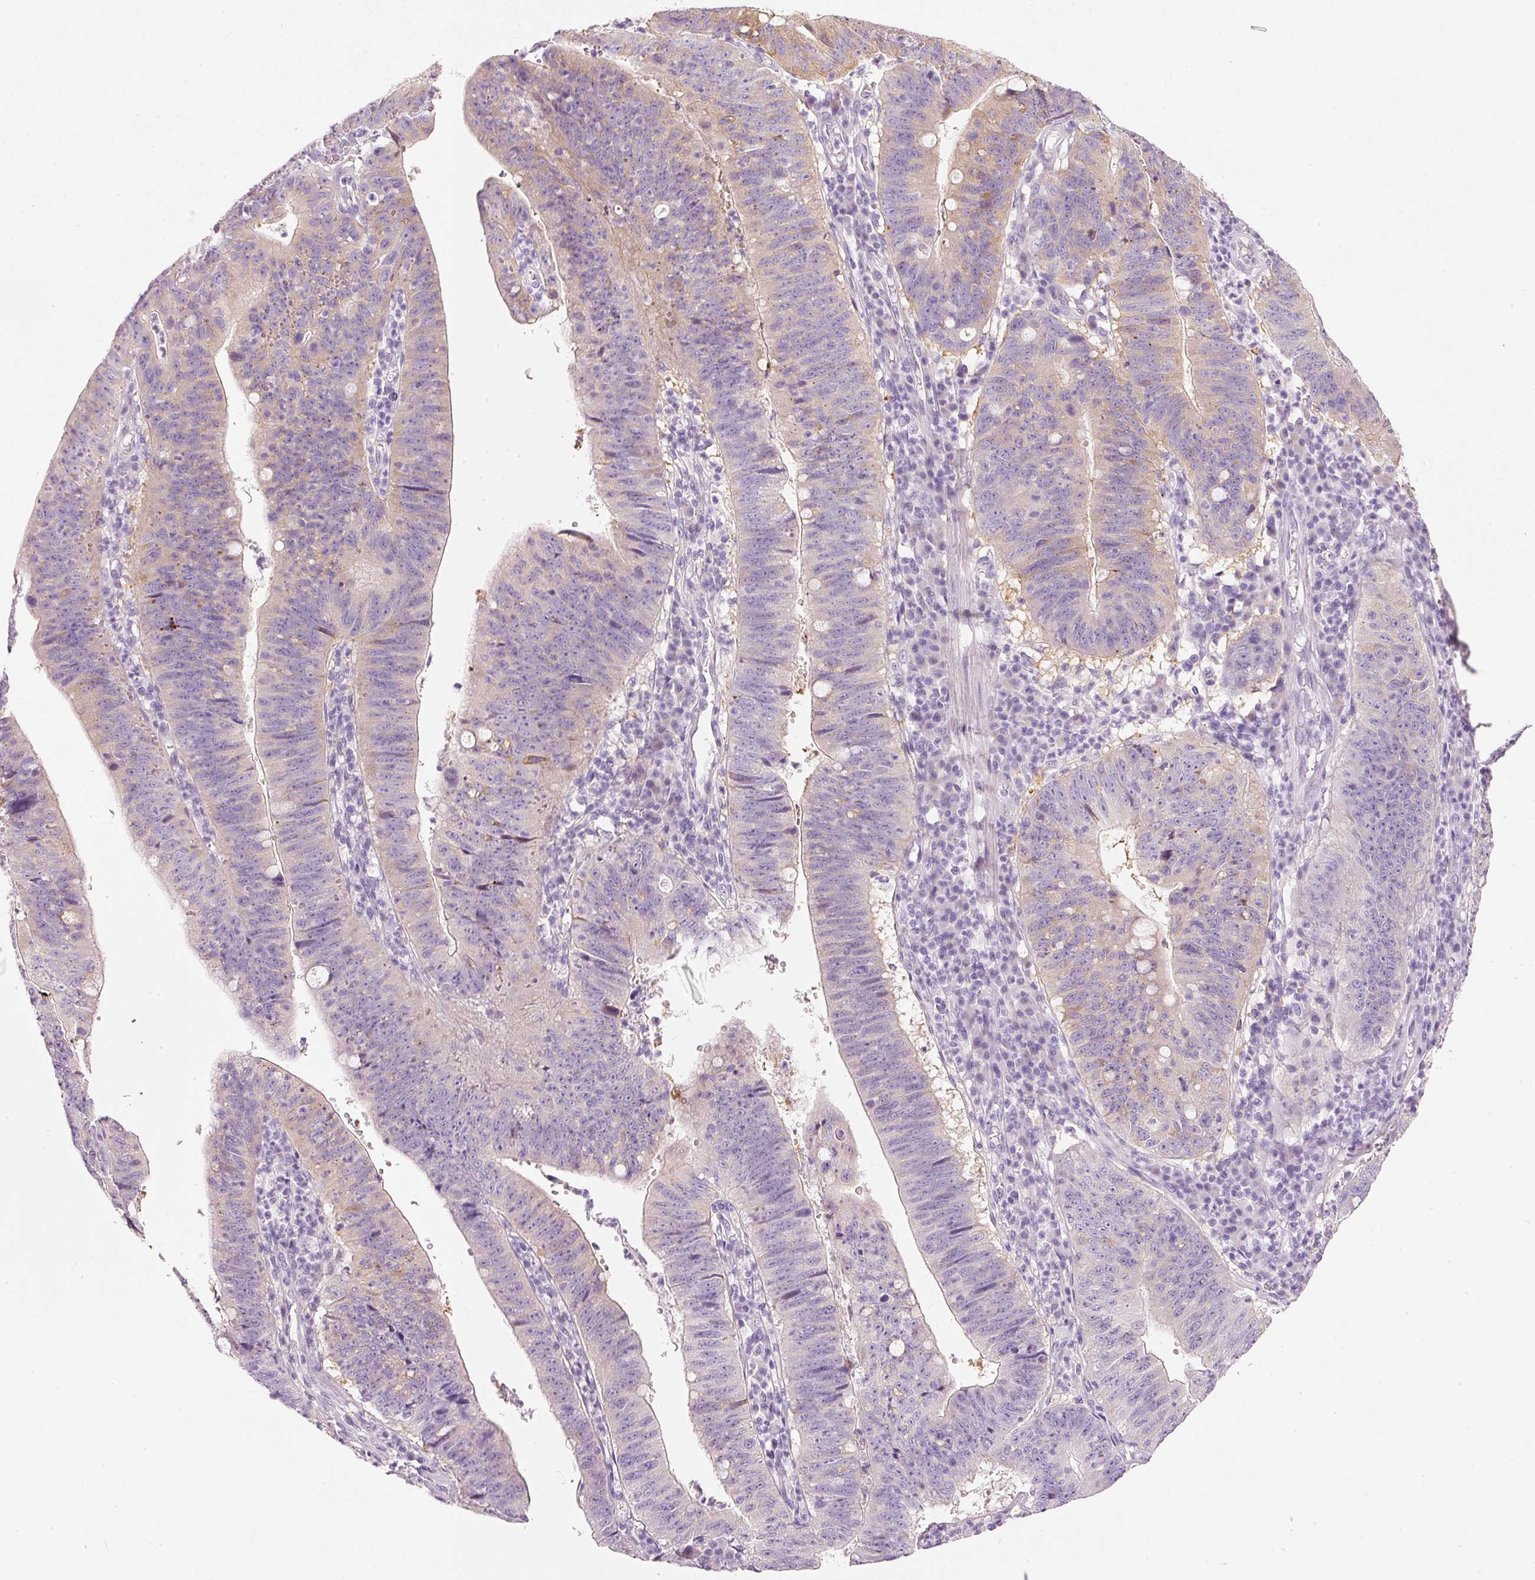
{"staining": {"intensity": "weak", "quantity": "<25%", "location": "cytoplasmic/membranous"}, "tissue": "stomach cancer", "cell_type": "Tumor cells", "image_type": "cancer", "snomed": [{"axis": "morphology", "description": "Adenocarcinoma, NOS"}, {"axis": "topography", "description": "Stomach"}], "caption": "This is an immunohistochemistry (IHC) histopathology image of human stomach cancer (adenocarcinoma). There is no expression in tumor cells.", "gene": "PDXDC1", "patient": {"sex": "male", "age": 59}}